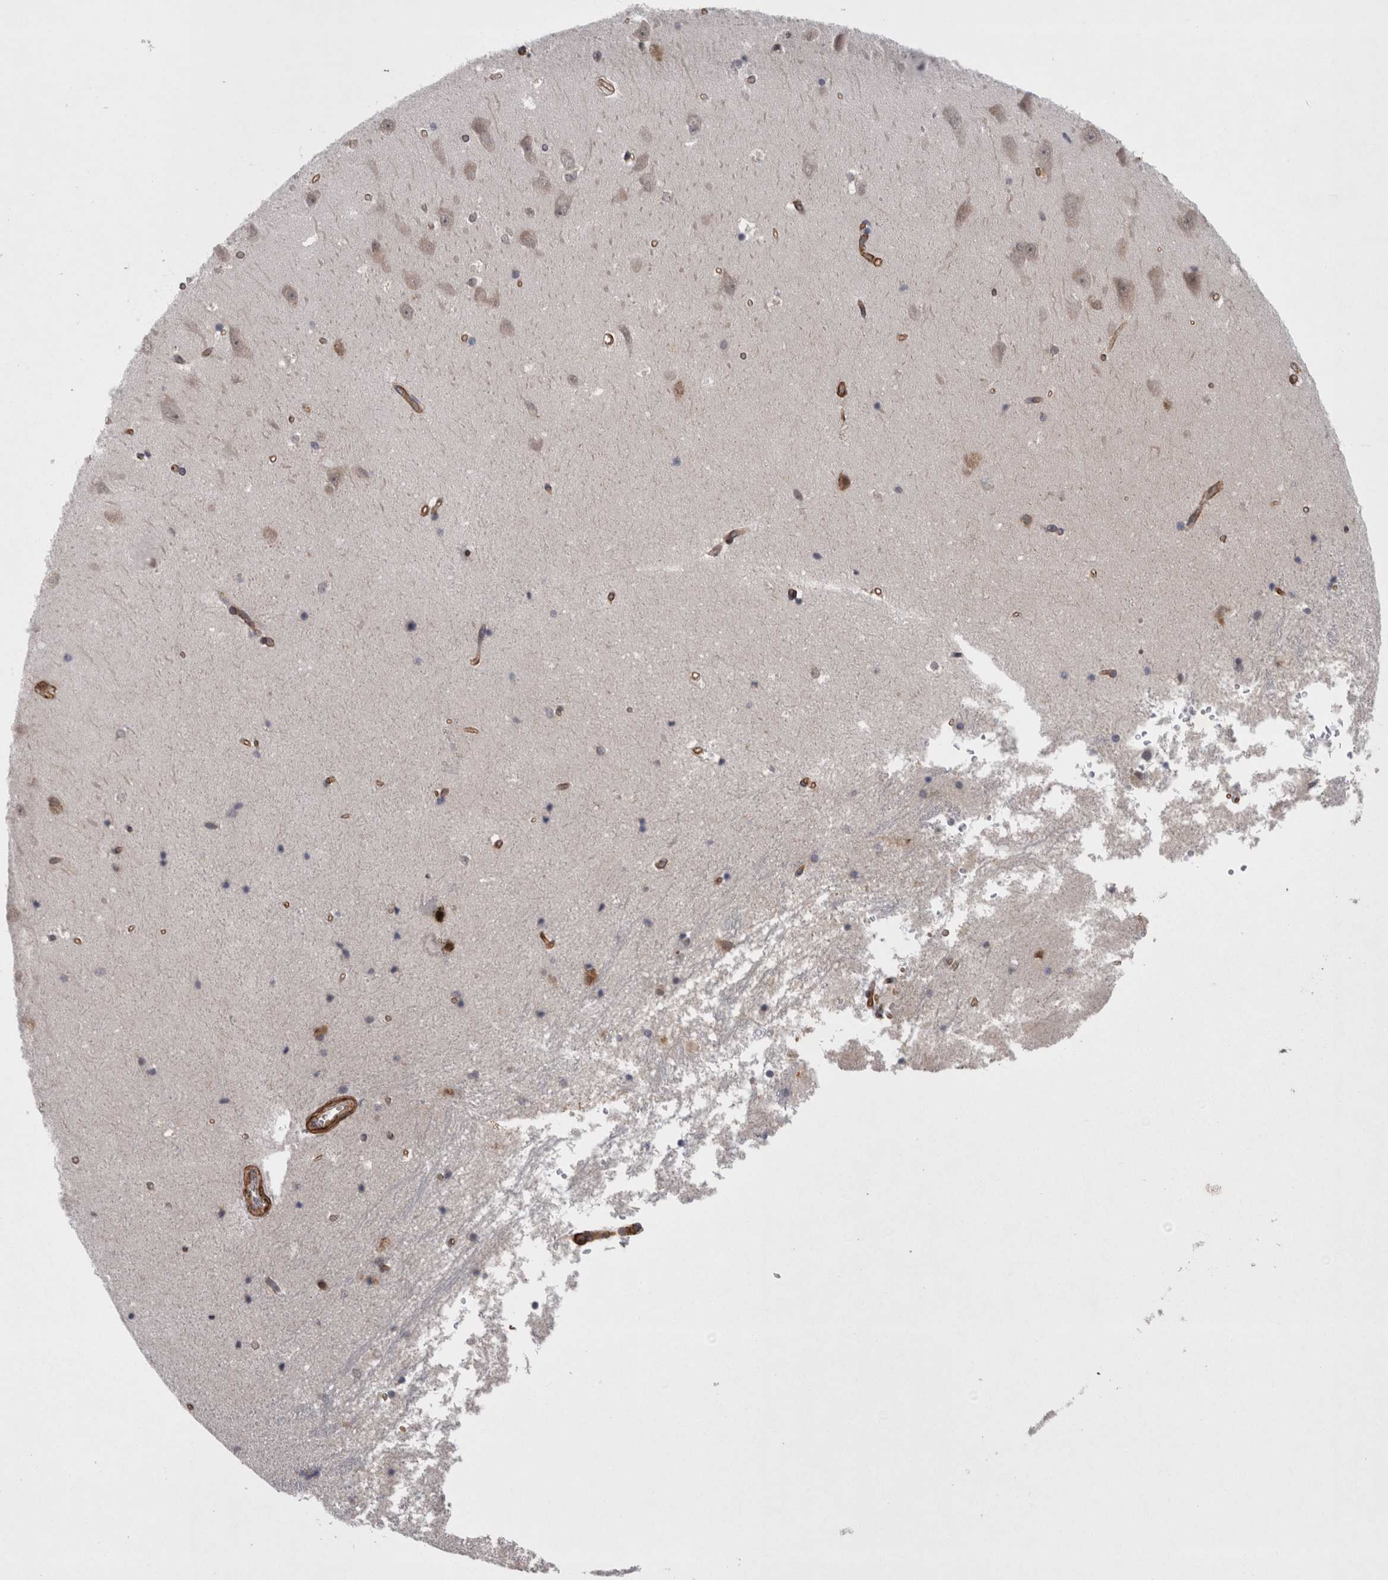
{"staining": {"intensity": "negative", "quantity": "none", "location": "none"}, "tissue": "hippocampus", "cell_type": "Glial cells", "image_type": "normal", "snomed": [{"axis": "morphology", "description": "Normal tissue, NOS"}, {"axis": "topography", "description": "Hippocampus"}], "caption": "High power microscopy image of an immunohistochemistry (IHC) histopathology image of unremarkable hippocampus, revealing no significant expression in glial cells.", "gene": "DDX6", "patient": {"sex": "male", "age": 45}}